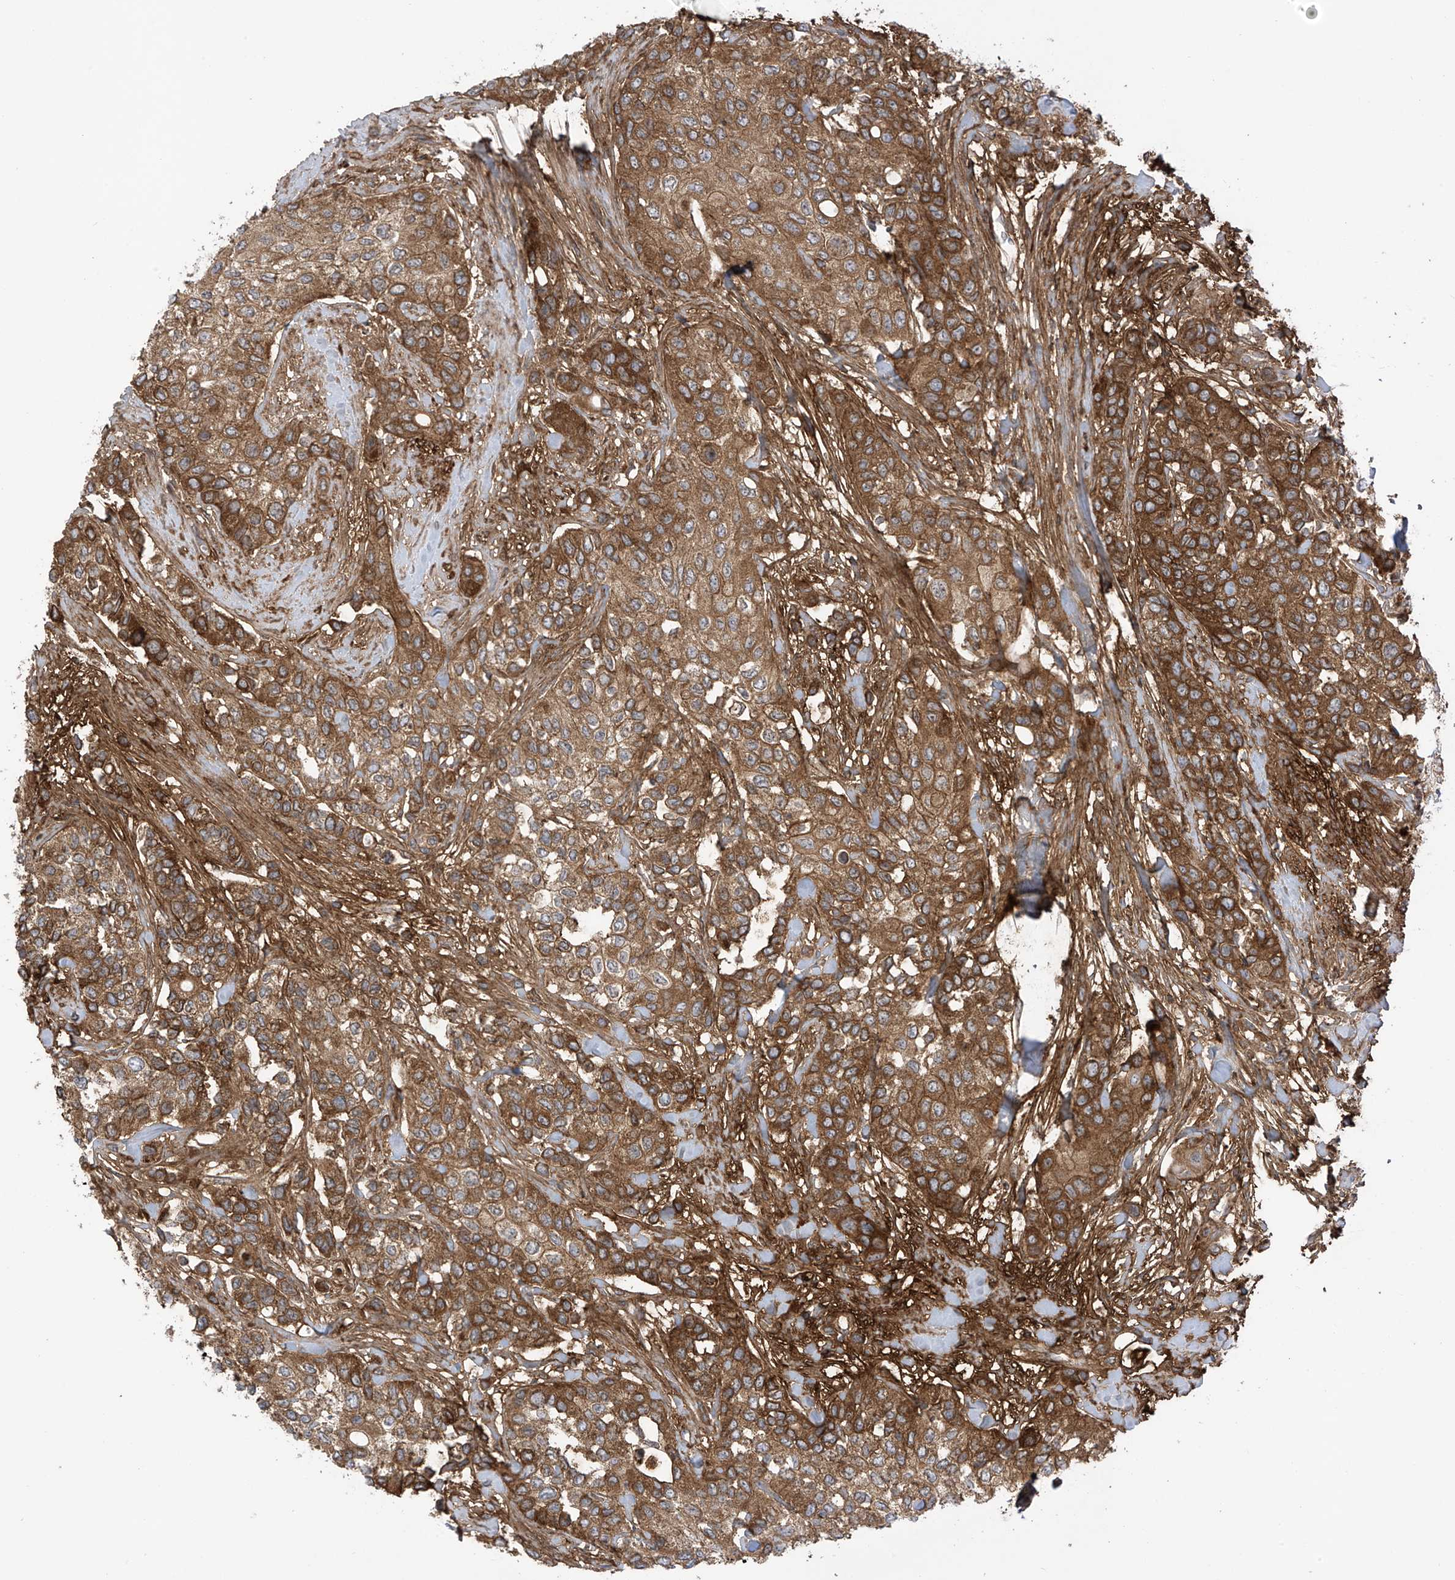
{"staining": {"intensity": "moderate", "quantity": ">75%", "location": "cytoplasmic/membranous"}, "tissue": "urothelial cancer", "cell_type": "Tumor cells", "image_type": "cancer", "snomed": [{"axis": "morphology", "description": "Normal tissue, NOS"}, {"axis": "morphology", "description": "Urothelial carcinoma, High grade"}, {"axis": "topography", "description": "Vascular tissue"}, {"axis": "topography", "description": "Urinary bladder"}], "caption": "Protein analysis of high-grade urothelial carcinoma tissue demonstrates moderate cytoplasmic/membranous positivity in approximately >75% of tumor cells.", "gene": "REPS1", "patient": {"sex": "female", "age": 56}}